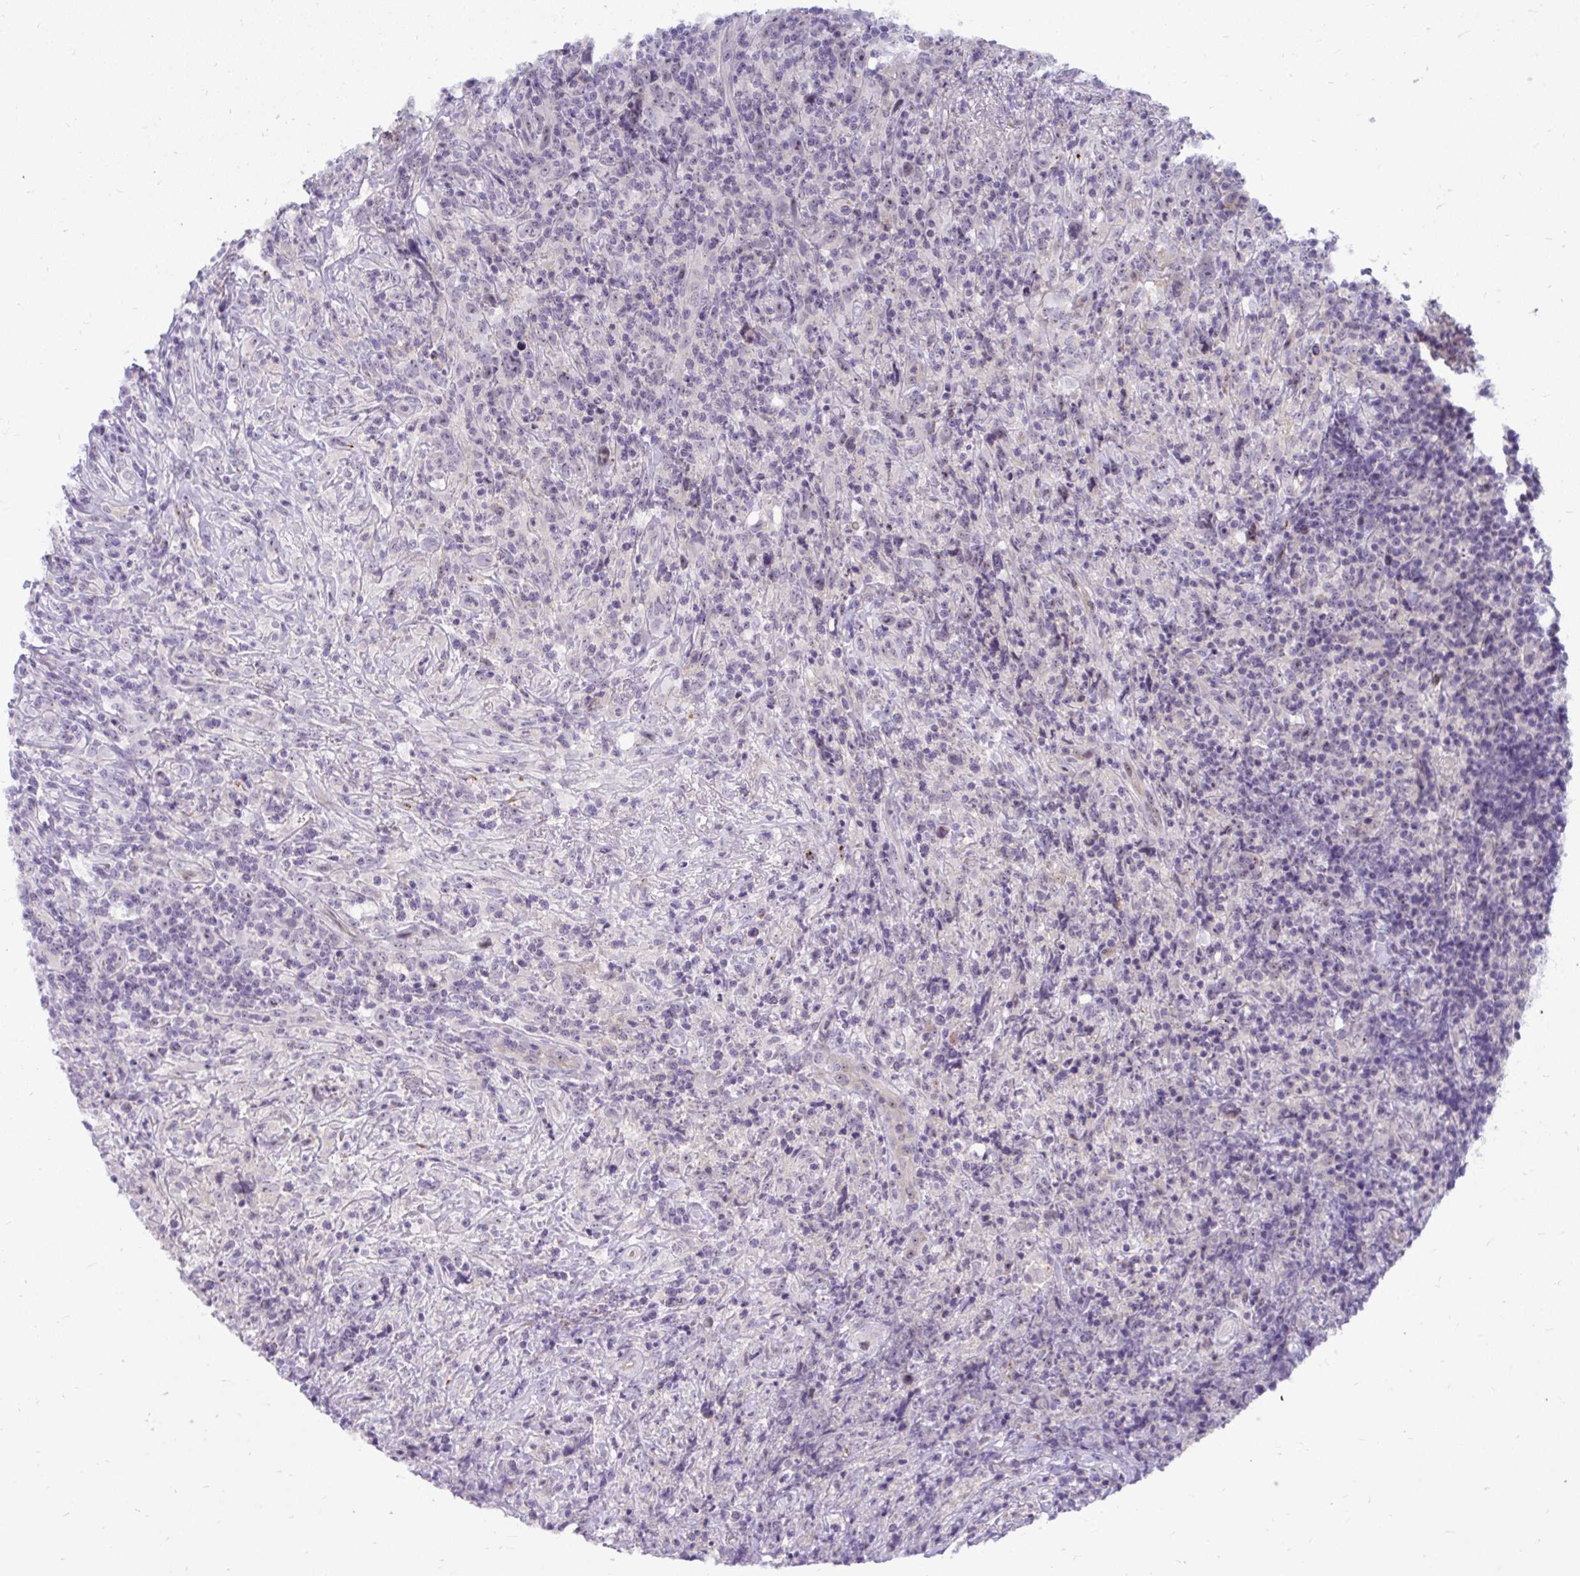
{"staining": {"intensity": "weak", "quantity": "<25%", "location": "nuclear"}, "tissue": "lymphoma", "cell_type": "Tumor cells", "image_type": "cancer", "snomed": [{"axis": "morphology", "description": "Hodgkin's disease, NOS"}, {"axis": "topography", "description": "Lymph node"}], "caption": "This photomicrograph is of lymphoma stained with IHC to label a protein in brown with the nuclei are counter-stained blue. There is no positivity in tumor cells. (DAB (3,3'-diaminobenzidine) immunohistochemistry, high magnification).", "gene": "MUS81", "patient": {"sex": "female", "age": 18}}